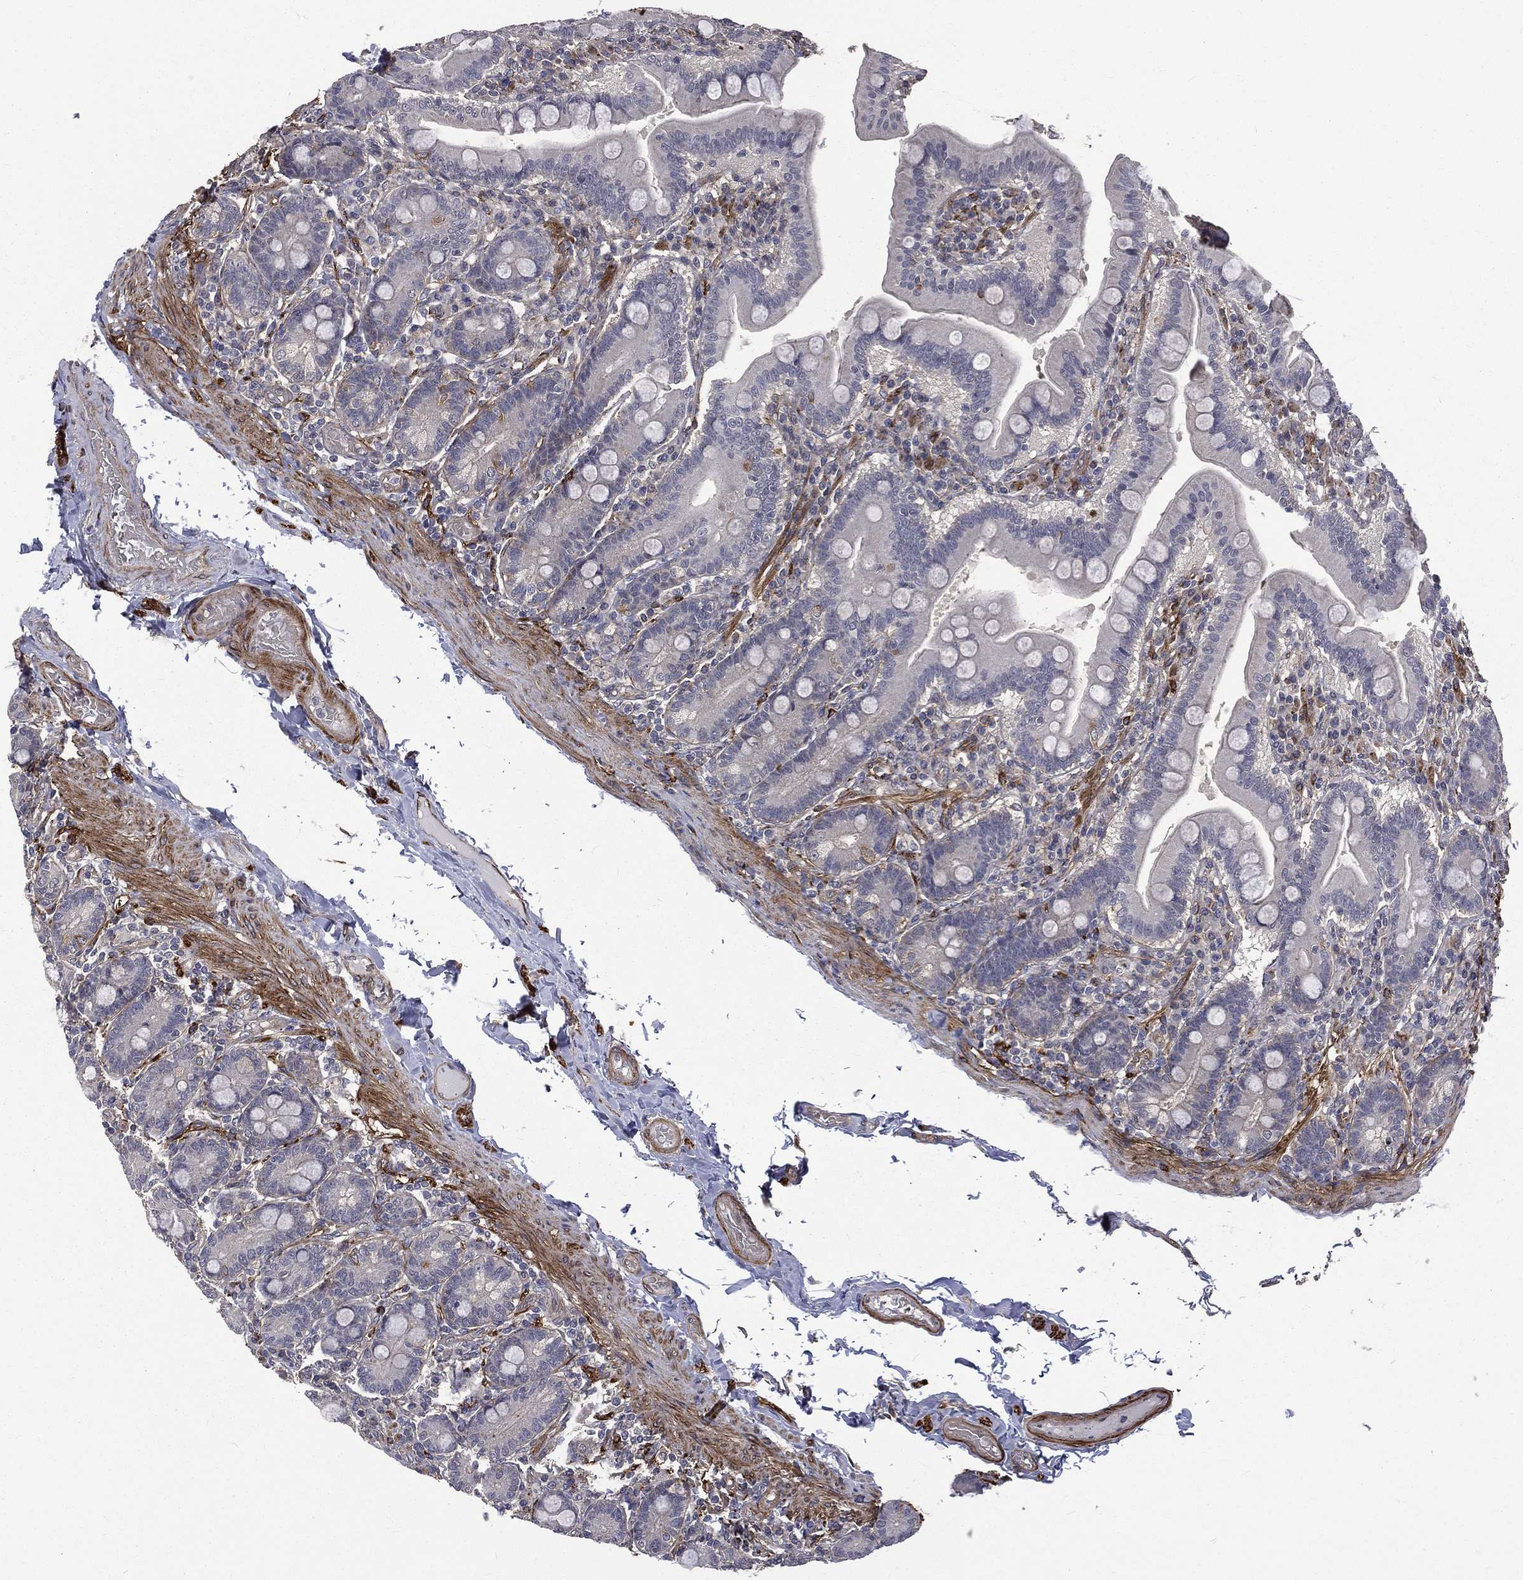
{"staining": {"intensity": "negative", "quantity": "none", "location": "none"}, "tissue": "small intestine", "cell_type": "Glandular cells", "image_type": "normal", "snomed": [{"axis": "morphology", "description": "Normal tissue, NOS"}, {"axis": "topography", "description": "Small intestine"}], "caption": "Immunohistochemistry (IHC) photomicrograph of benign small intestine stained for a protein (brown), which demonstrates no expression in glandular cells. (DAB IHC visualized using brightfield microscopy, high magnification).", "gene": "PPFIBP1", "patient": {"sex": "male", "age": 66}}